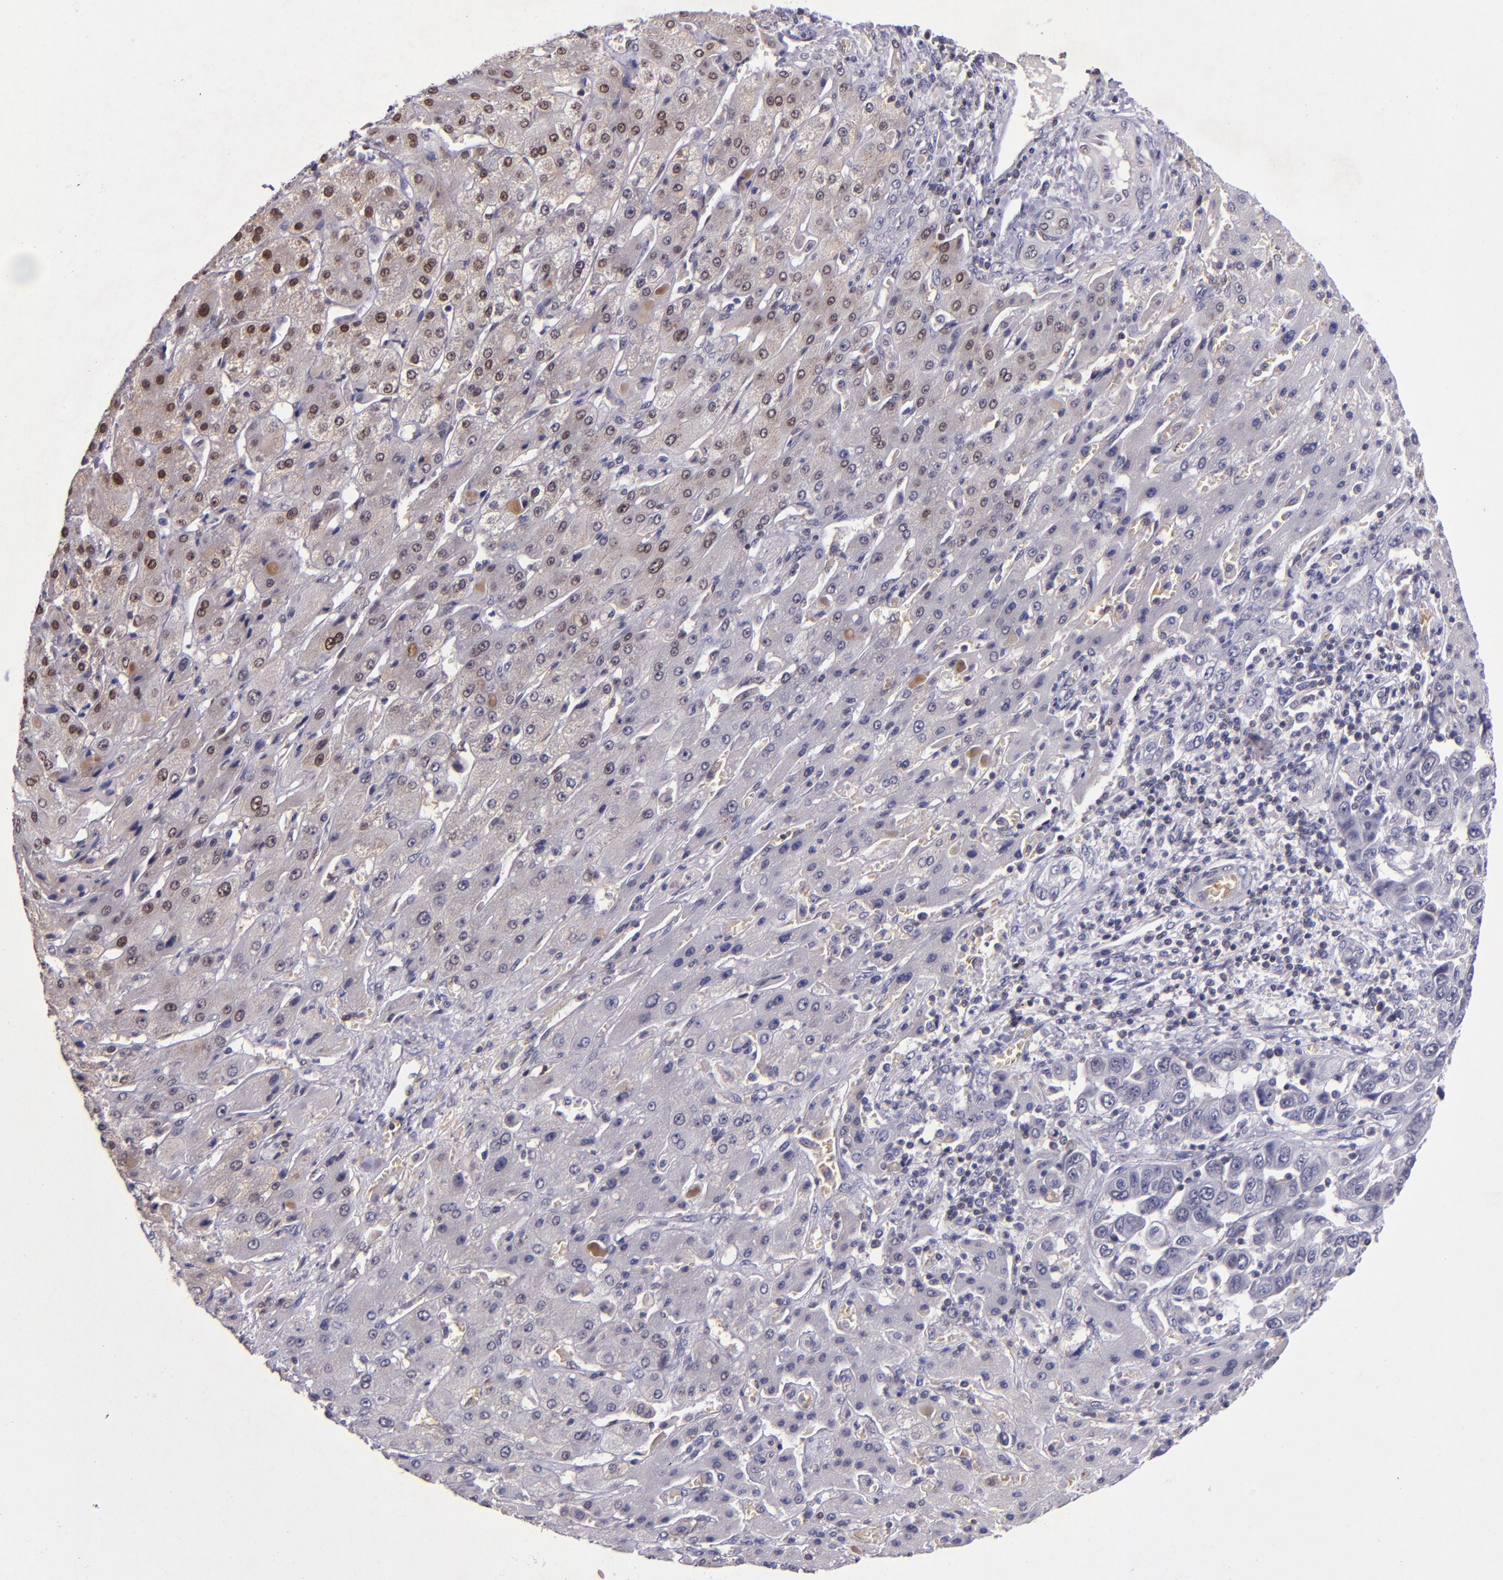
{"staining": {"intensity": "negative", "quantity": "none", "location": "none"}, "tissue": "liver cancer", "cell_type": "Tumor cells", "image_type": "cancer", "snomed": [{"axis": "morphology", "description": "Cholangiocarcinoma"}, {"axis": "topography", "description": "Liver"}], "caption": "Photomicrograph shows no protein positivity in tumor cells of liver cancer (cholangiocarcinoma) tissue.", "gene": "MGMT", "patient": {"sex": "female", "age": 52}}